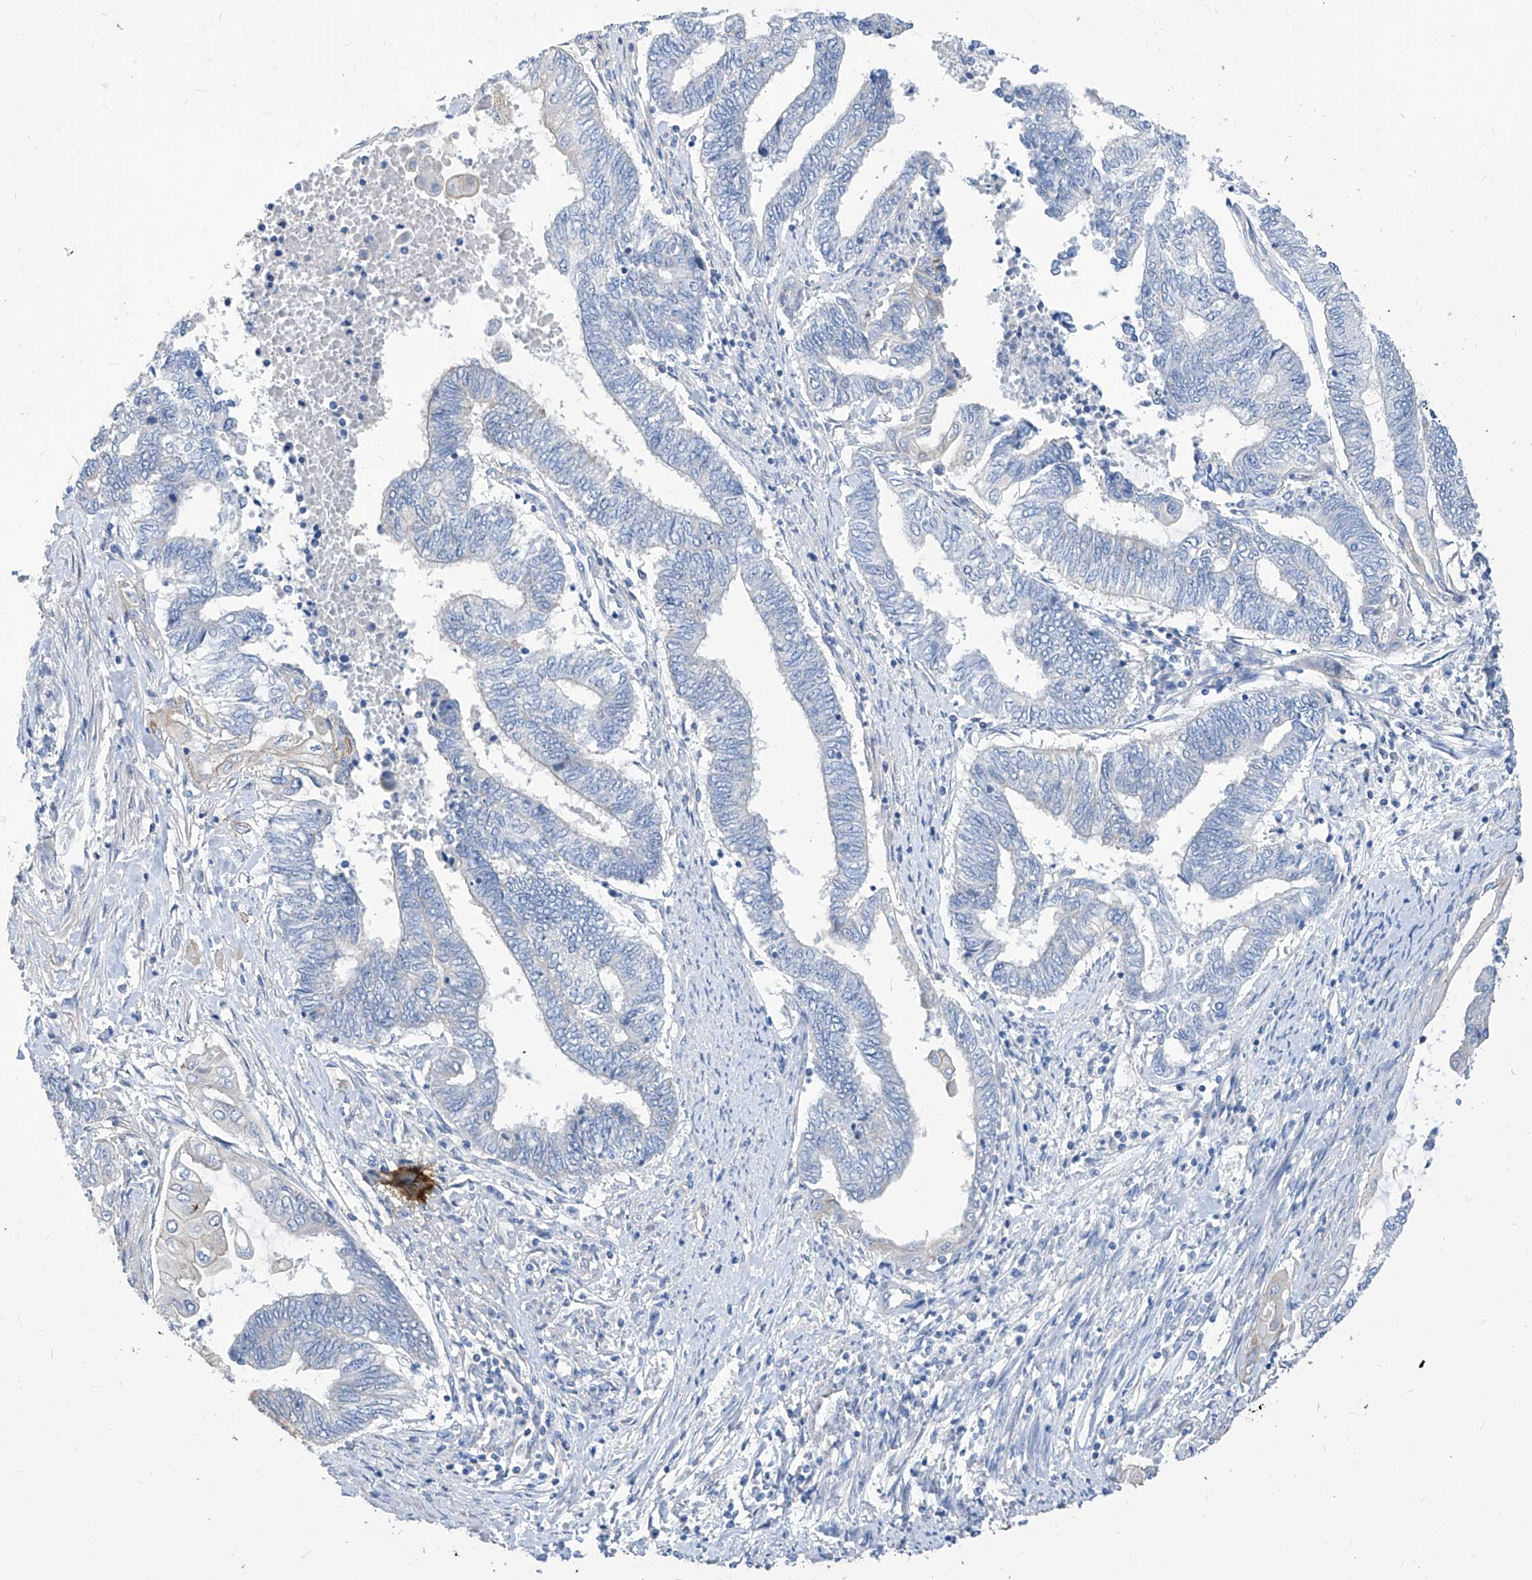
{"staining": {"intensity": "negative", "quantity": "none", "location": "none"}, "tissue": "endometrial cancer", "cell_type": "Tumor cells", "image_type": "cancer", "snomed": [{"axis": "morphology", "description": "Adenocarcinoma, NOS"}, {"axis": "topography", "description": "Uterus"}, {"axis": "topography", "description": "Endometrium"}], "caption": "Photomicrograph shows no protein positivity in tumor cells of endometrial cancer tissue.", "gene": "SCGB2A1", "patient": {"sex": "female", "age": 70}}